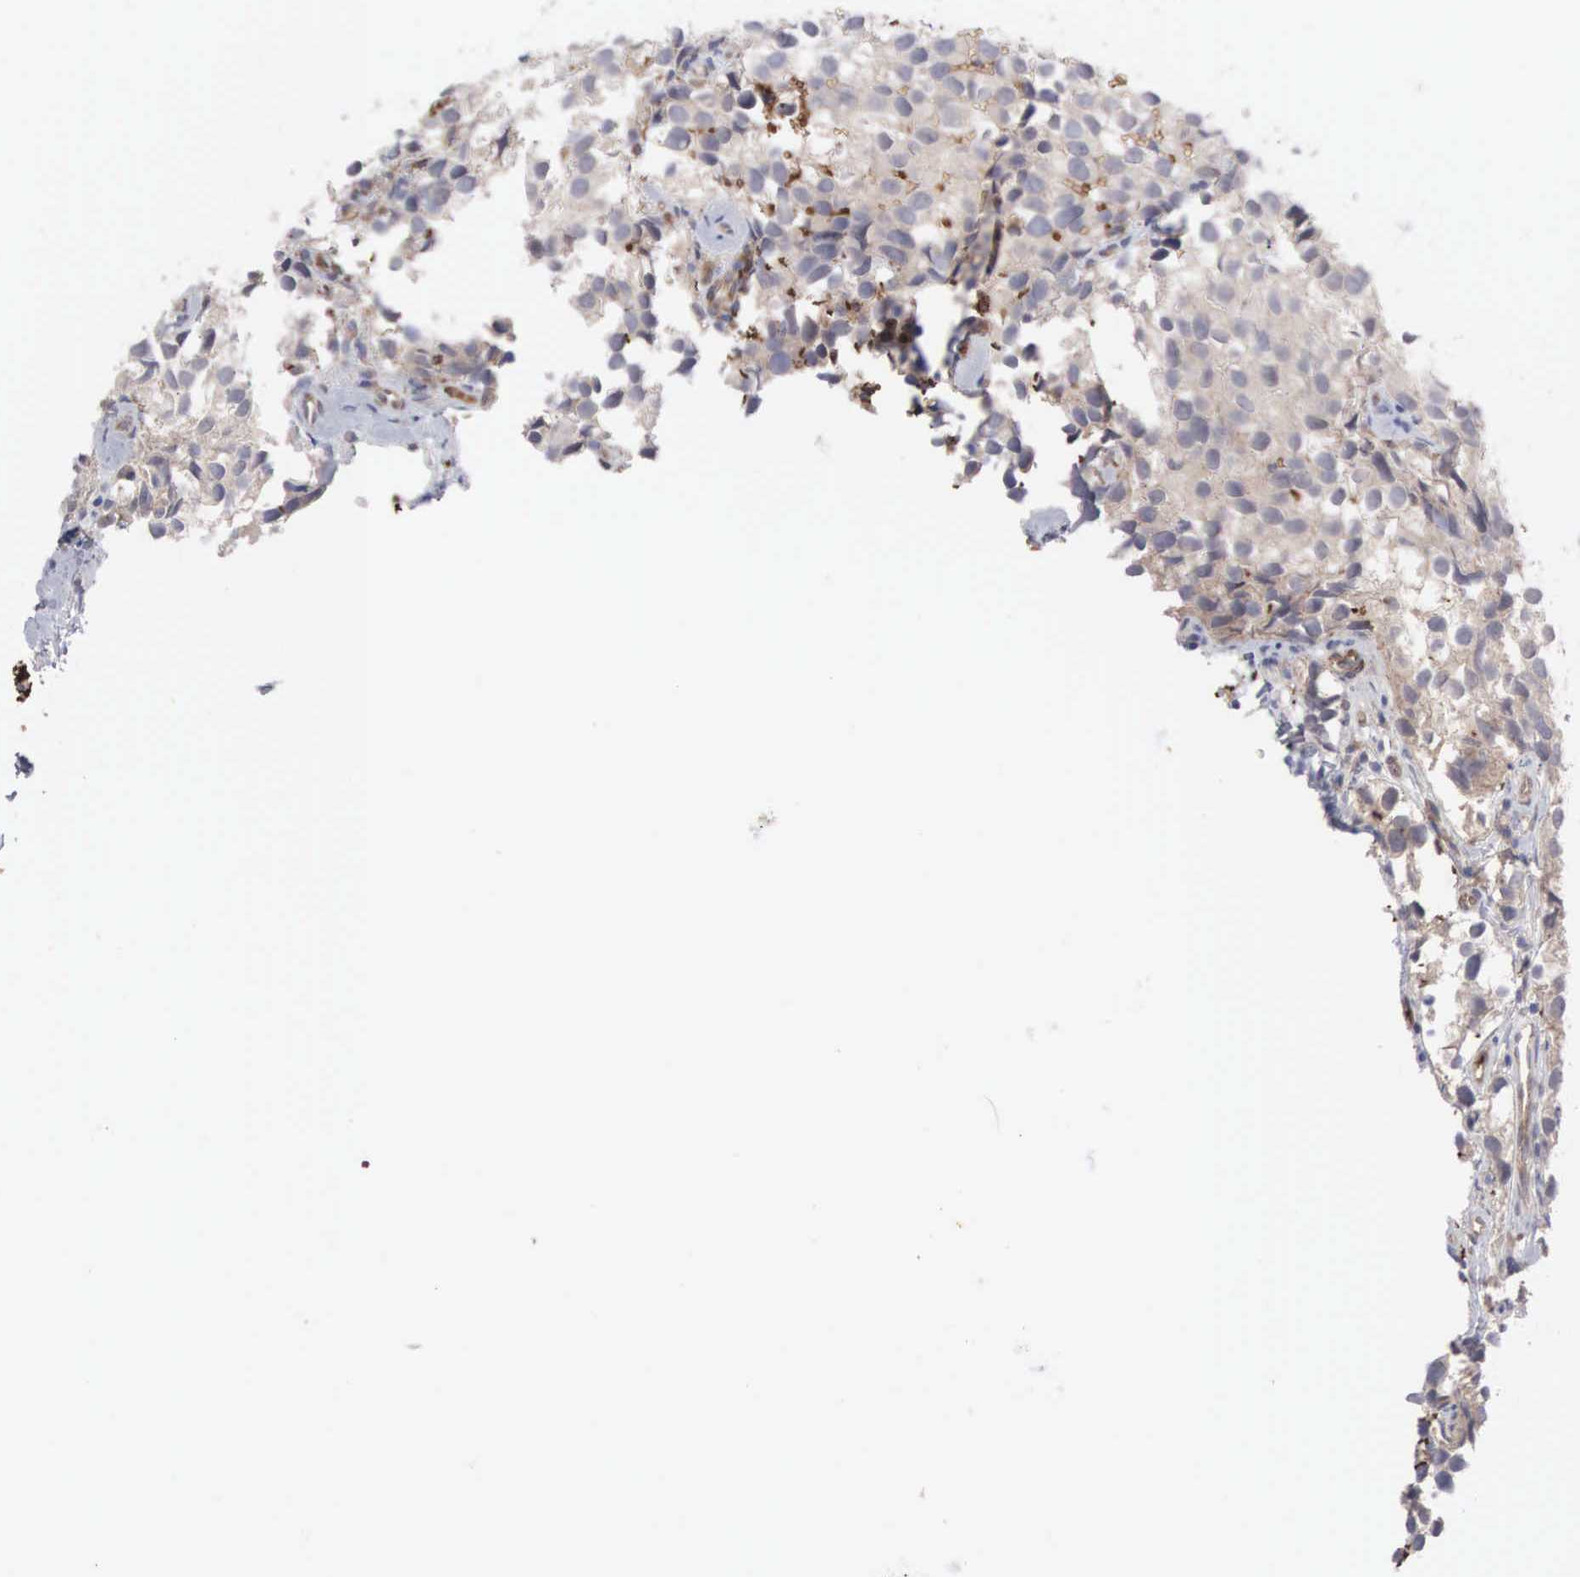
{"staining": {"intensity": "moderate", "quantity": "<25%", "location": "cytoplasmic/membranous"}, "tissue": "testis cancer", "cell_type": "Tumor cells", "image_type": "cancer", "snomed": [{"axis": "morphology", "description": "Seminoma, NOS"}, {"axis": "topography", "description": "Testis"}], "caption": "IHC (DAB (3,3'-diaminobenzidine)) staining of testis cancer (seminoma) demonstrates moderate cytoplasmic/membranous protein staining in approximately <25% of tumor cells.", "gene": "INF2", "patient": {"sex": "male", "age": 39}}